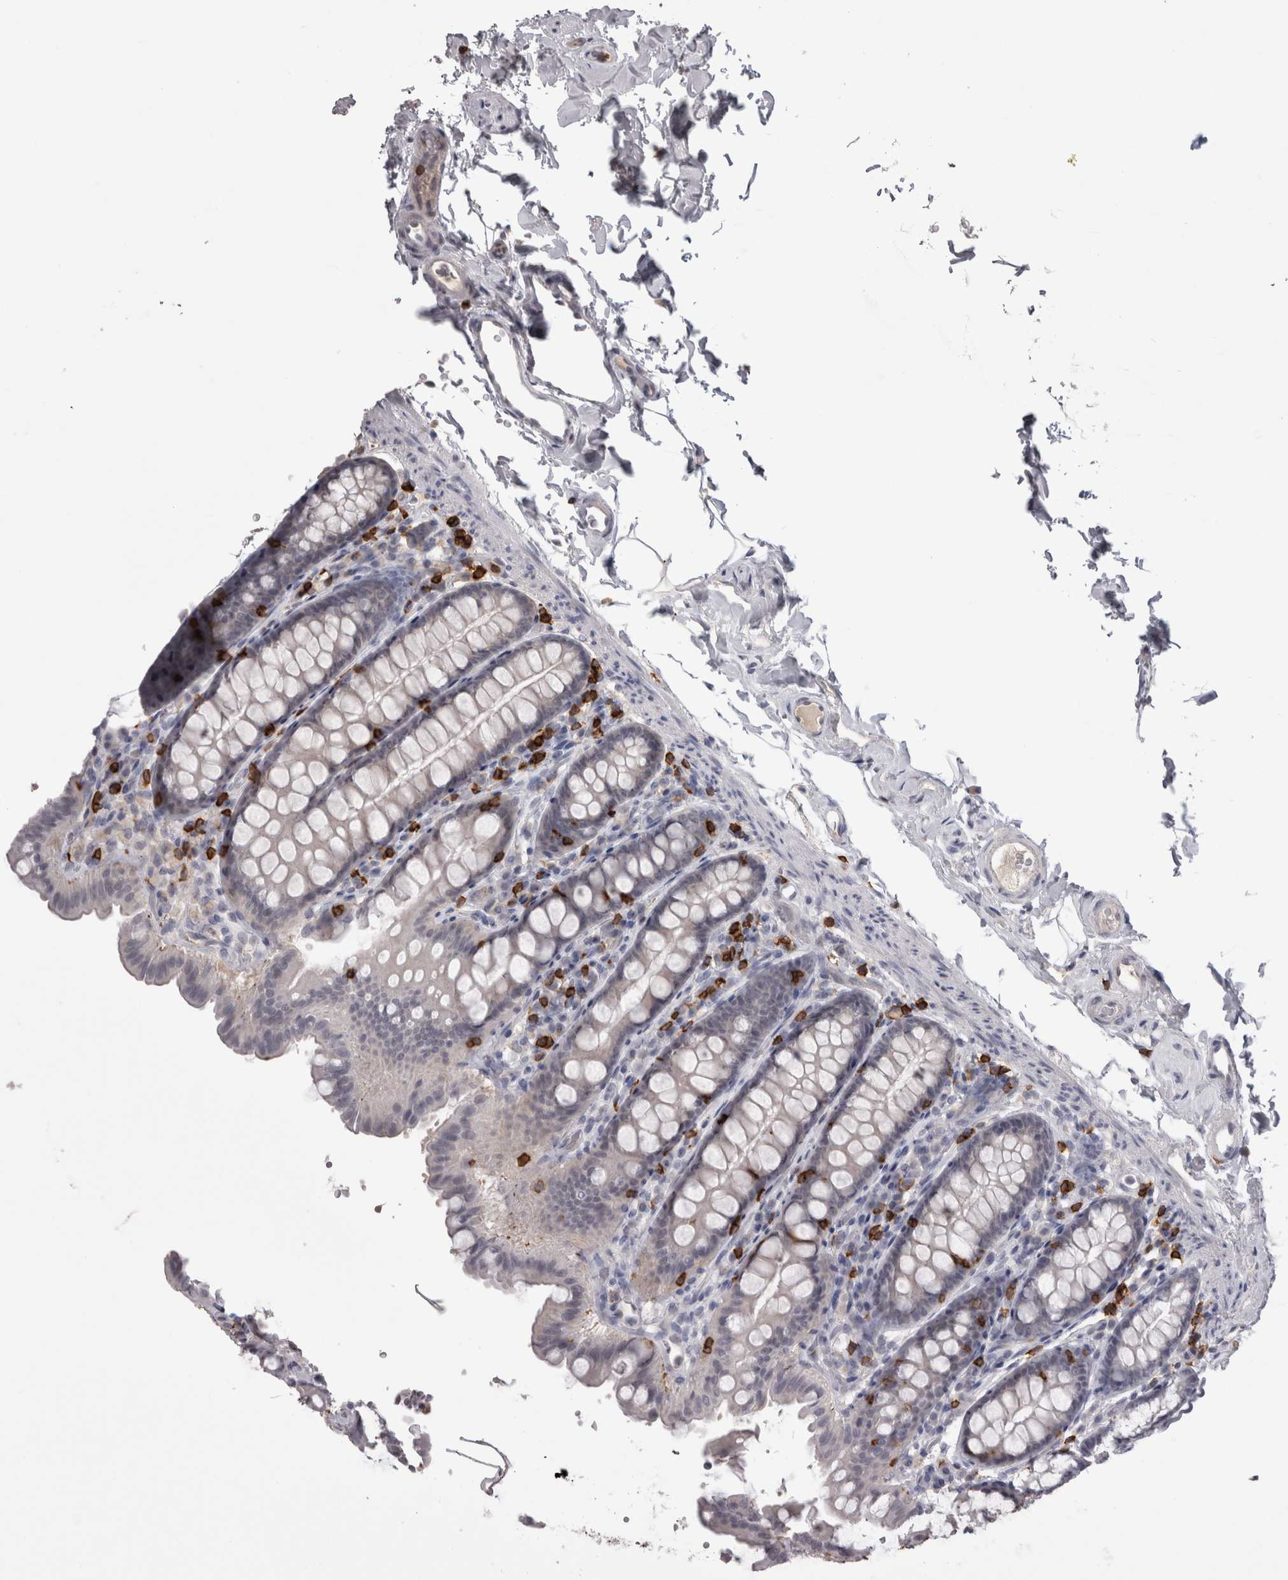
{"staining": {"intensity": "weak", "quantity": "25%-75%", "location": "cytoplasmic/membranous"}, "tissue": "colon", "cell_type": "Endothelial cells", "image_type": "normal", "snomed": [{"axis": "morphology", "description": "Normal tissue, NOS"}, {"axis": "topography", "description": "Colon"}, {"axis": "topography", "description": "Peripheral nerve tissue"}], "caption": "IHC photomicrograph of normal colon: colon stained using immunohistochemistry (IHC) reveals low levels of weak protein expression localized specifically in the cytoplasmic/membranous of endothelial cells, appearing as a cytoplasmic/membranous brown color.", "gene": "SKAP1", "patient": {"sex": "female", "age": 61}}